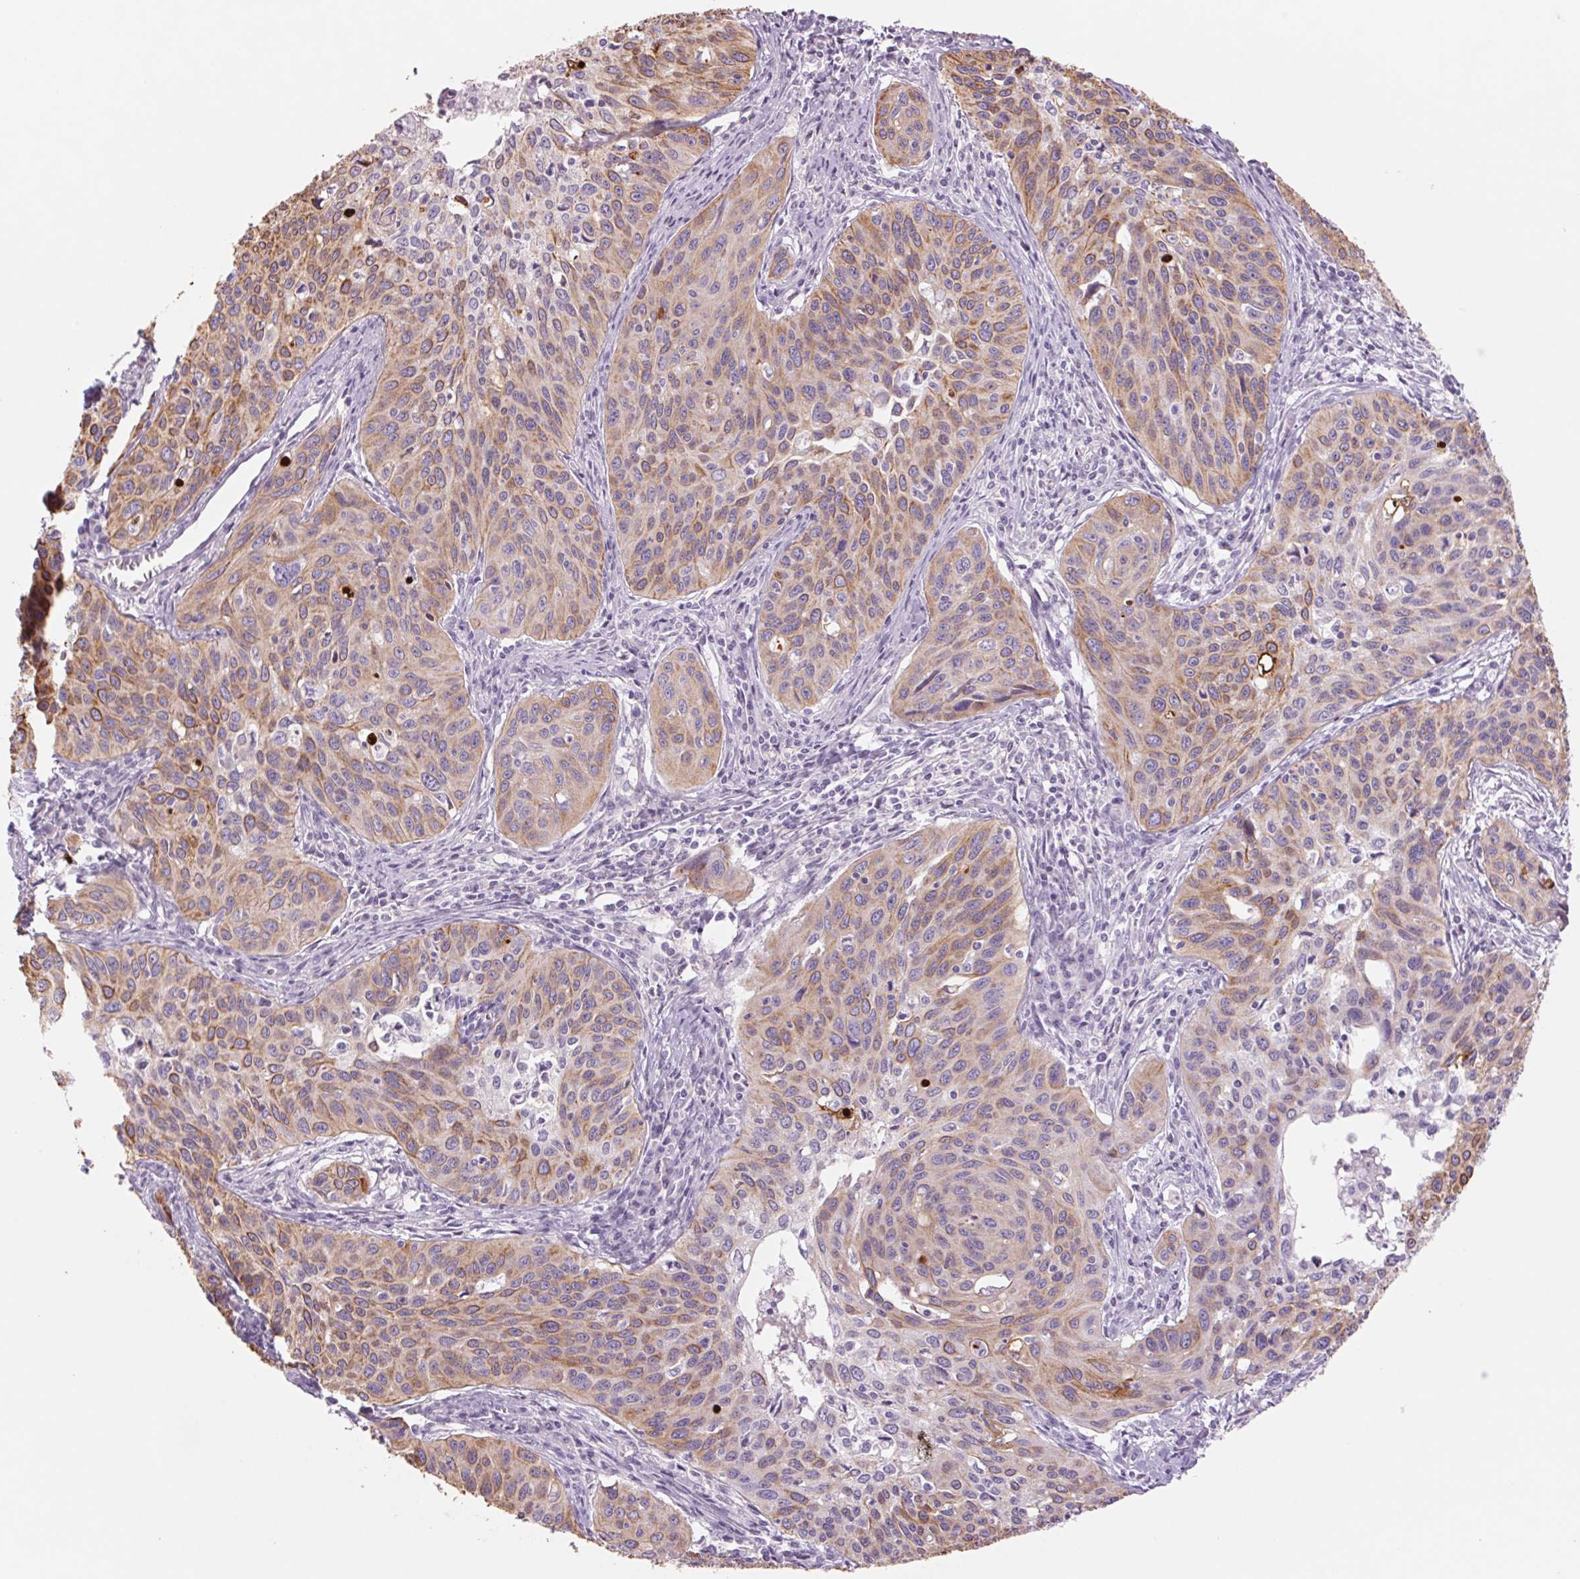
{"staining": {"intensity": "moderate", "quantity": ">75%", "location": "cytoplasmic/membranous"}, "tissue": "cervical cancer", "cell_type": "Tumor cells", "image_type": "cancer", "snomed": [{"axis": "morphology", "description": "Squamous cell carcinoma, NOS"}, {"axis": "topography", "description": "Cervix"}], "caption": "An immunohistochemistry (IHC) photomicrograph of tumor tissue is shown. Protein staining in brown labels moderate cytoplasmic/membranous positivity in cervical cancer within tumor cells. (DAB (3,3'-diaminobenzidine) = brown stain, brightfield microscopy at high magnification).", "gene": "KRT1", "patient": {"sex": "female", "age": 31}}